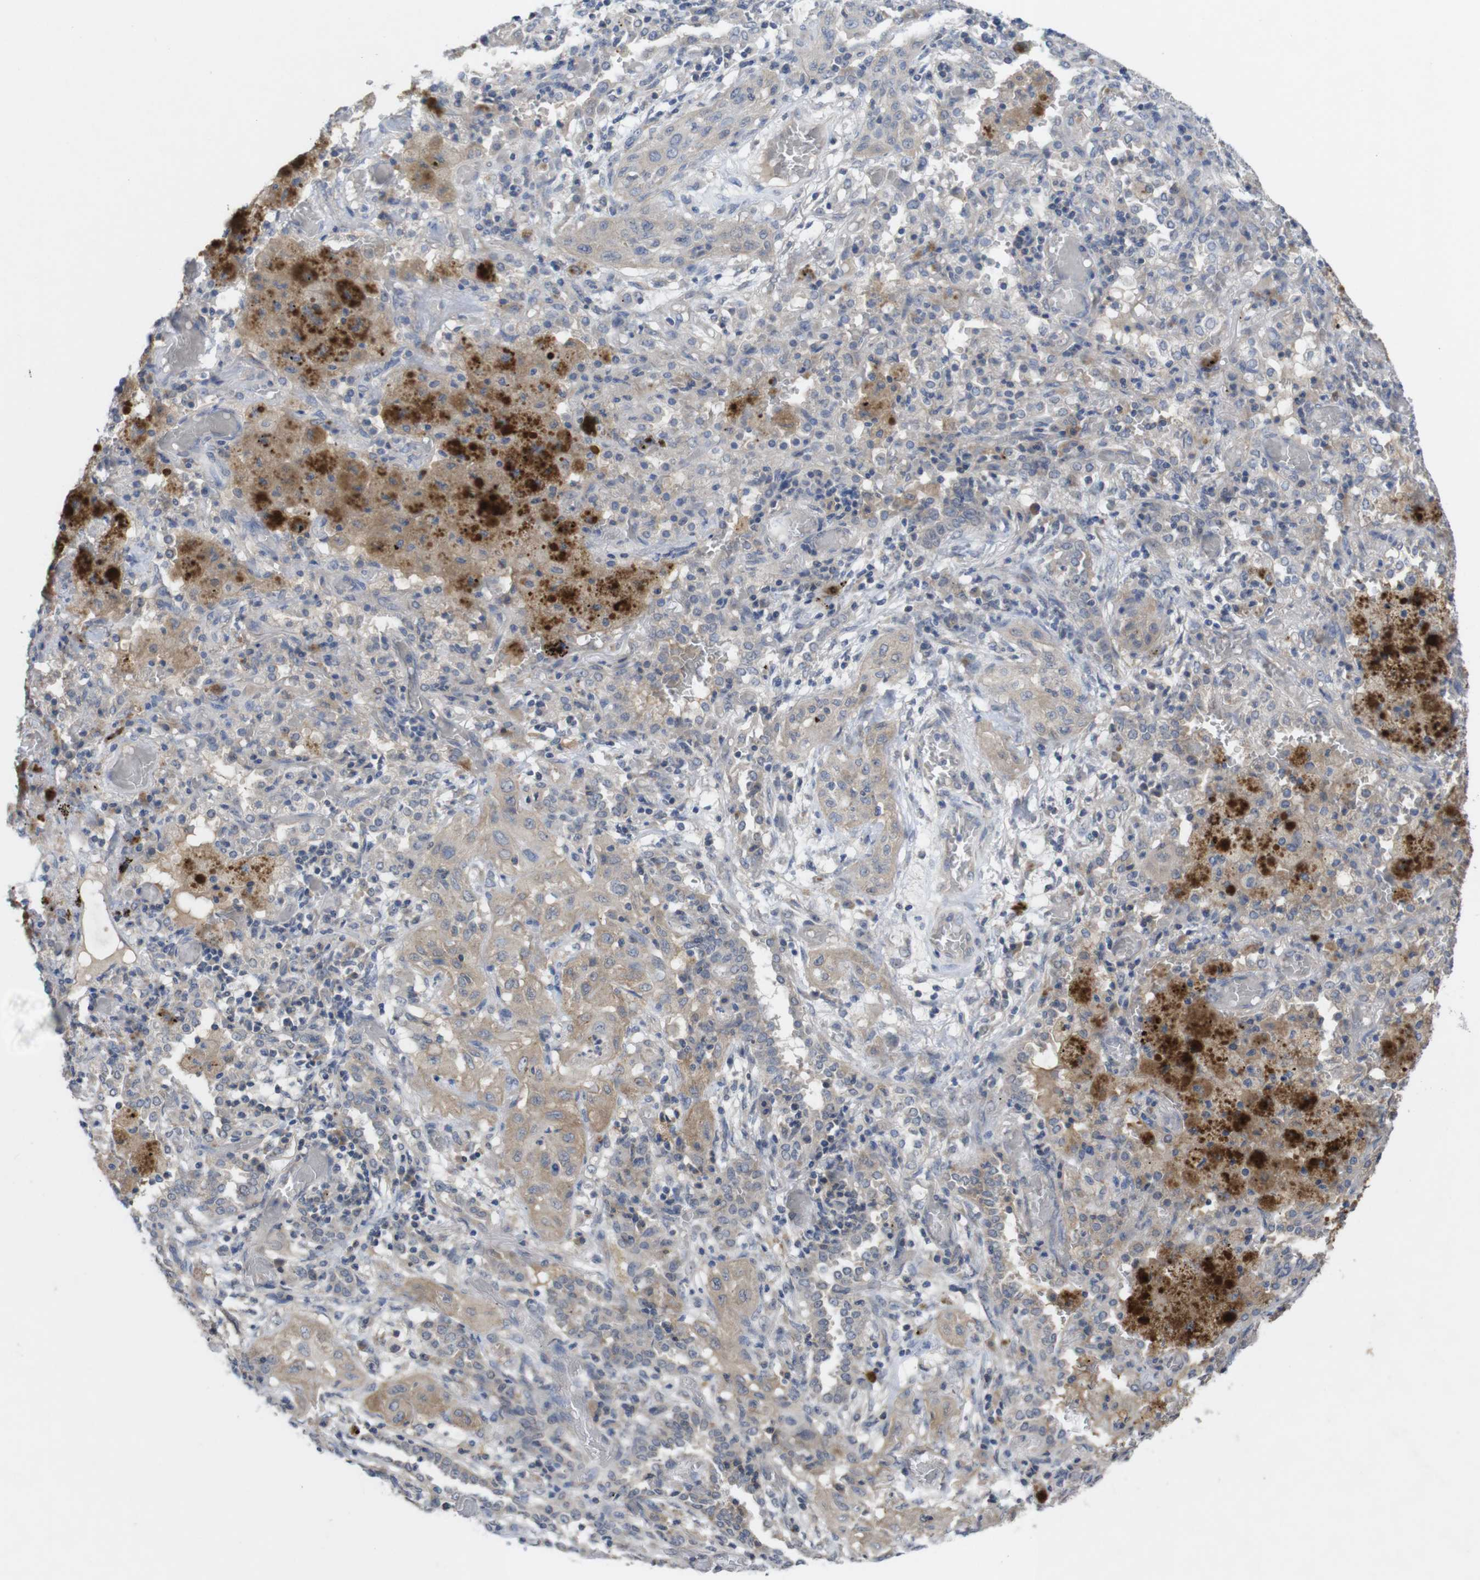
{"staining": {"intensity": "weak", "quantity": "25%-75%", "location": "cytoplasmic/membranous"}, "tissue": "lung cancer", "cell_type": "Tumor cells", "image_type": "cancer", "snomed": [{"axis": "morphology", "description": "Squamous cell carcinoma, NOS"}, {"axis": "topography", "description": "Lung"}], "caption": "Squamous cell carcinoma (lung) tissue displays weak cytoplasmic/membranous staining in about 25%-75% of tumor cells The protein is stained brown, and the nuclei are stained in blue (DAB IHC with brightfield microscopy, high magnification).", "gene": "BCAR3", "patient": {"sex": "female", "age": 47}}